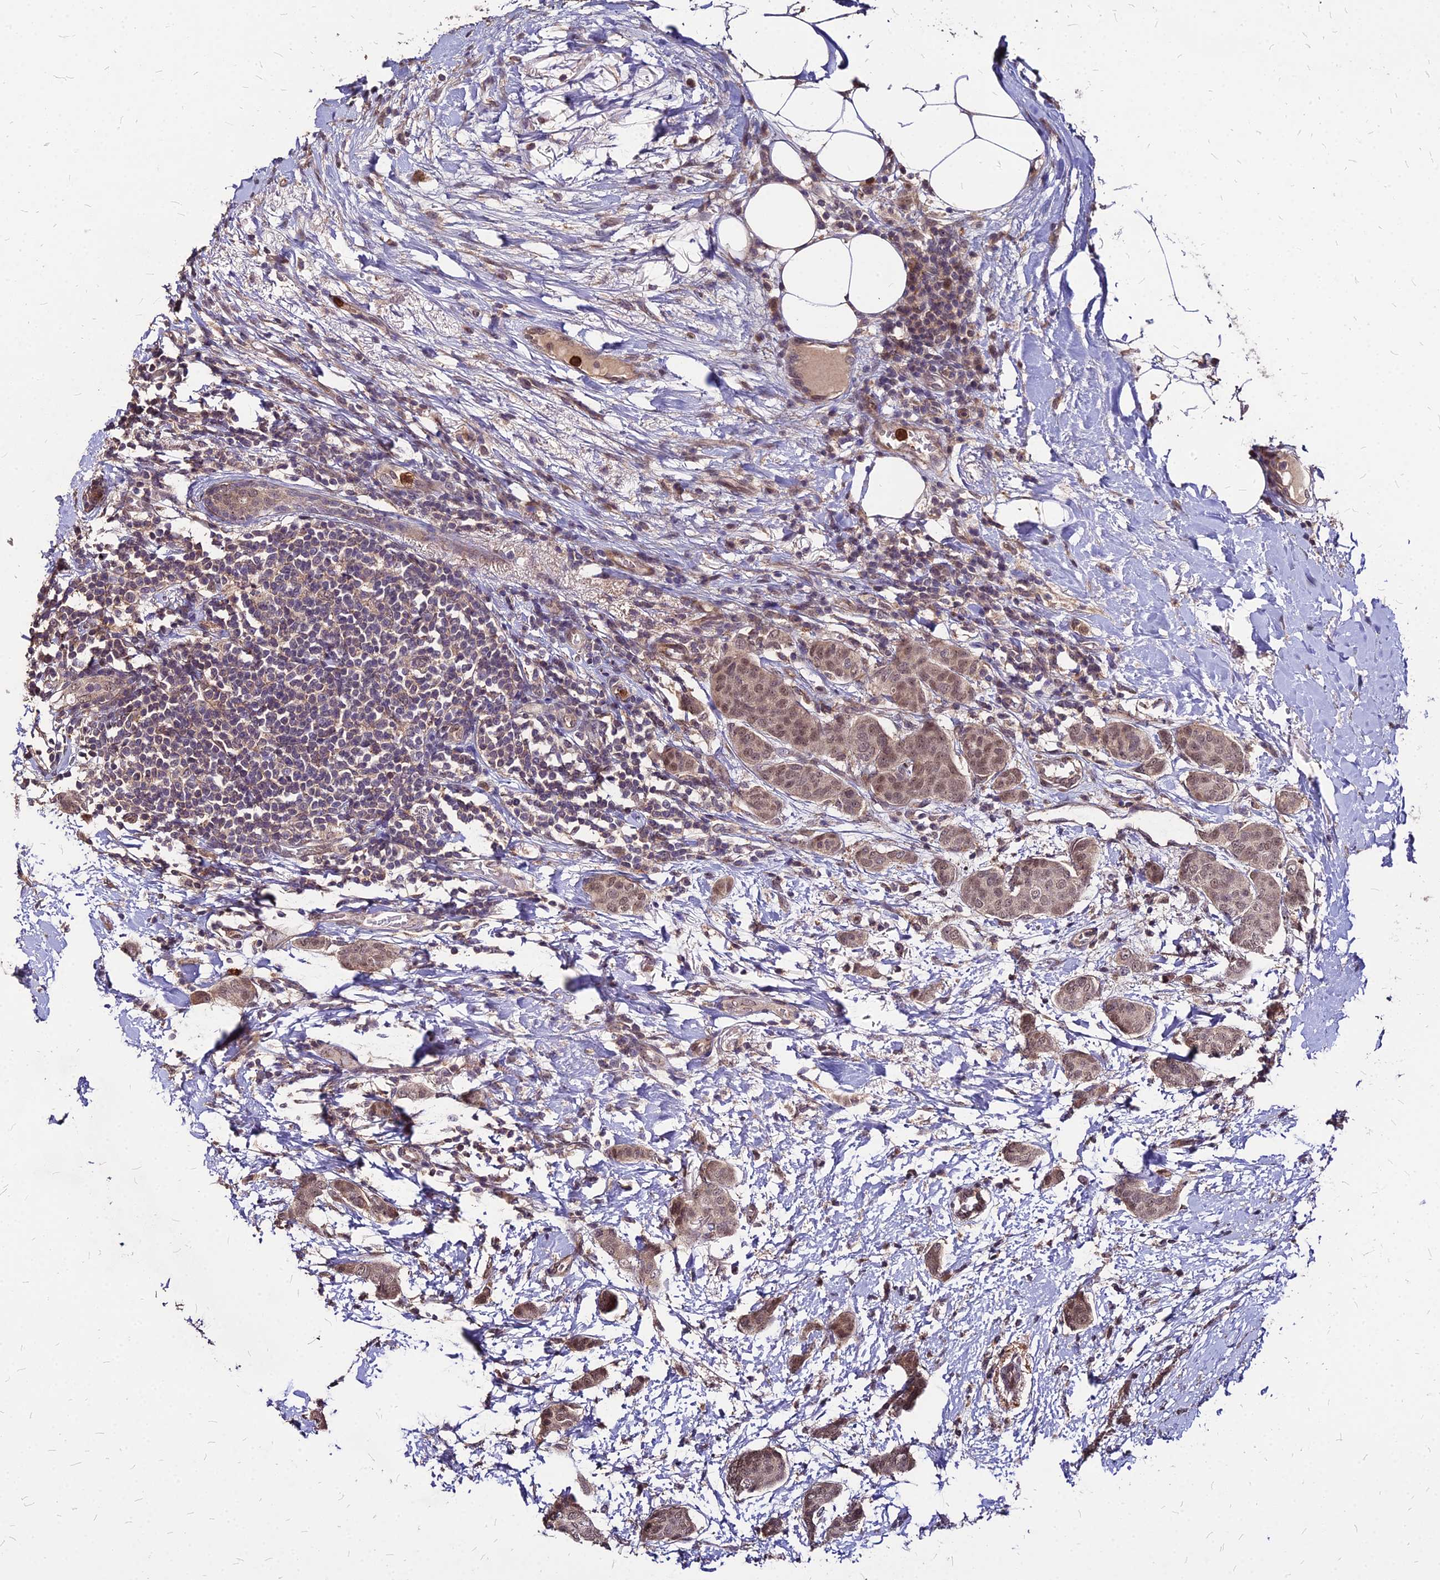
{"staining": {"intensity": "moderate", "quantity": ">75%", "location": "nuclear"}, "tissue": "breast cancer", "cell_type": "Tumor cells", "image_type": "cancer", "snomed": [{"axis": "morphology", "description": "Duct carcinoma"}, {"axis": "topography", "description": "Breast"}], "caption": "Protein staining of breast cancer tissue demonstrates moderate nuclear staining in about >75% of tumor cells.", "gene": "APBA3", "patient": {"sex": "female", "age": 72}}